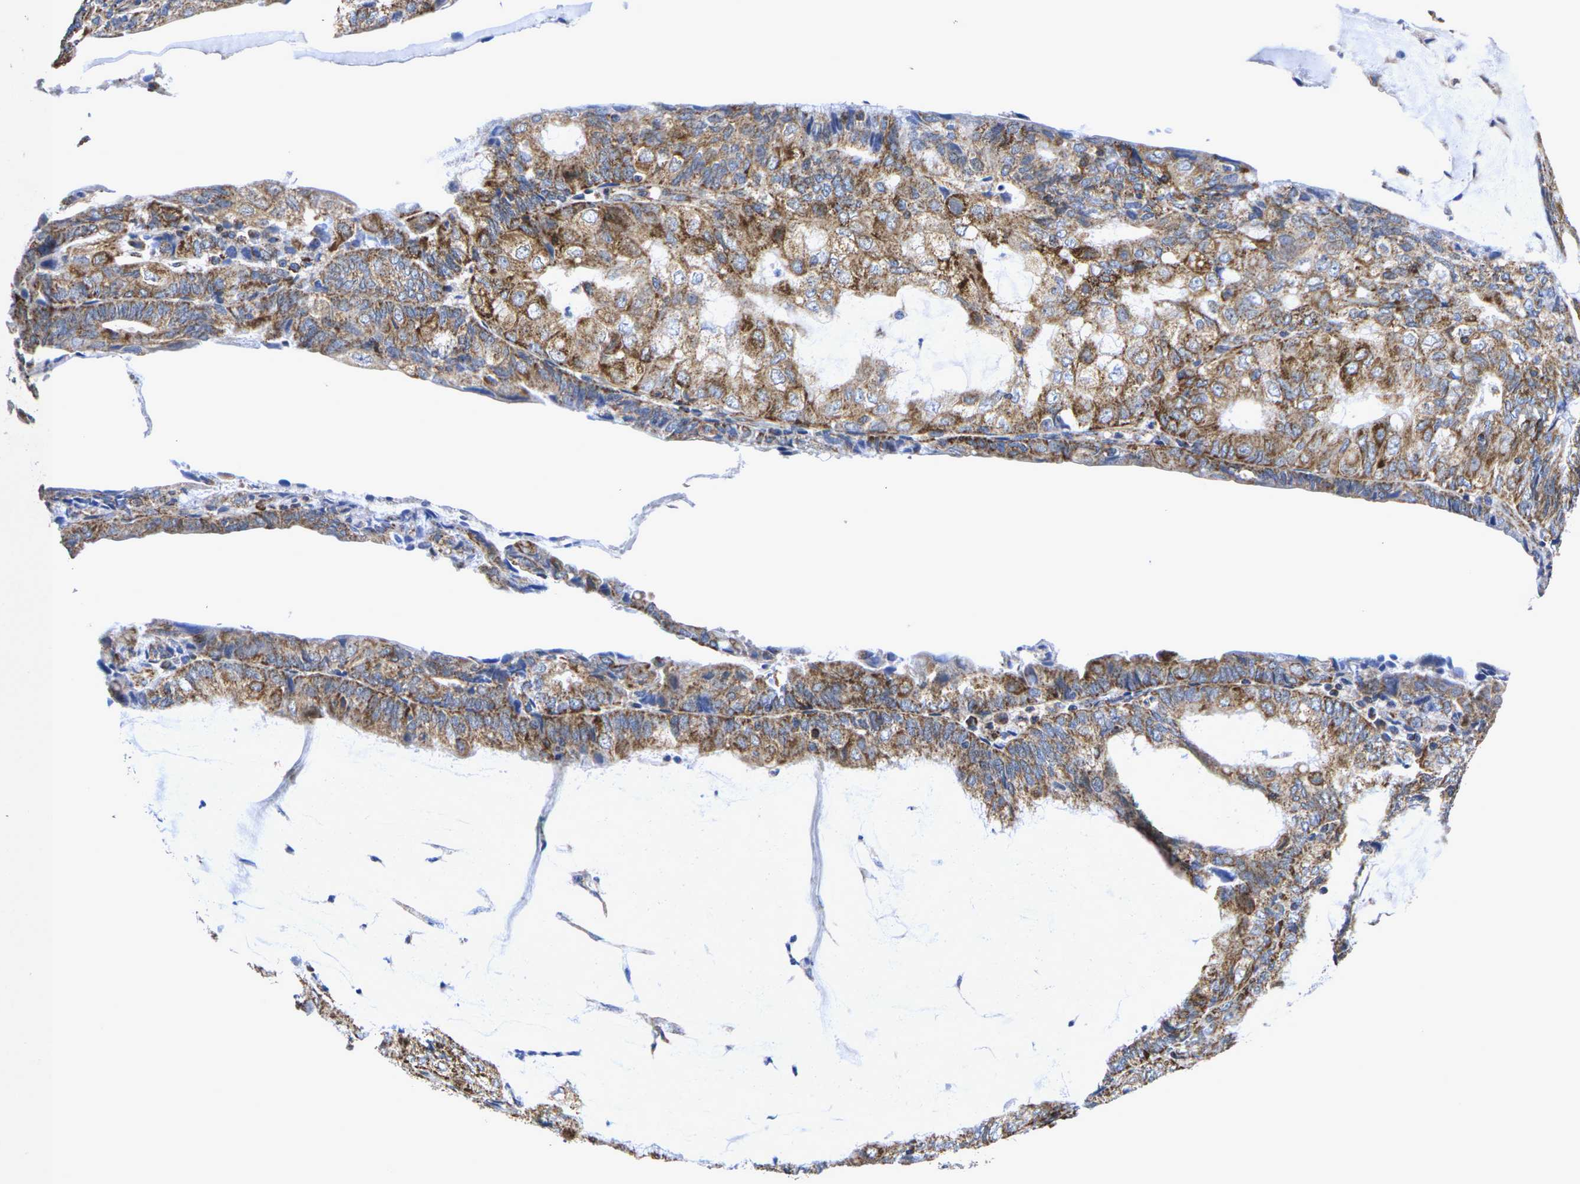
{"staining": {"intensity": "strong", "quantity": ">75%", "location": "cytoplasmic/membranous"}, "tissue": "endometrial cancer", "cell_type": "Tumor cells", "image_type": "cancer", "snomed": [{"axis": "morphology", "description": "Adenocarcinoma, NOS"}, {"axis": "topography", "description": "Endometrium"}], "caption": "A micrograph of adenocarcinoma (endometrial) stained for a protein shows strong cytoplasmic/membranous brown staining in tumor cells.", "gene": "P2RY11", "patient": {"sex": "female", "age": 81}}